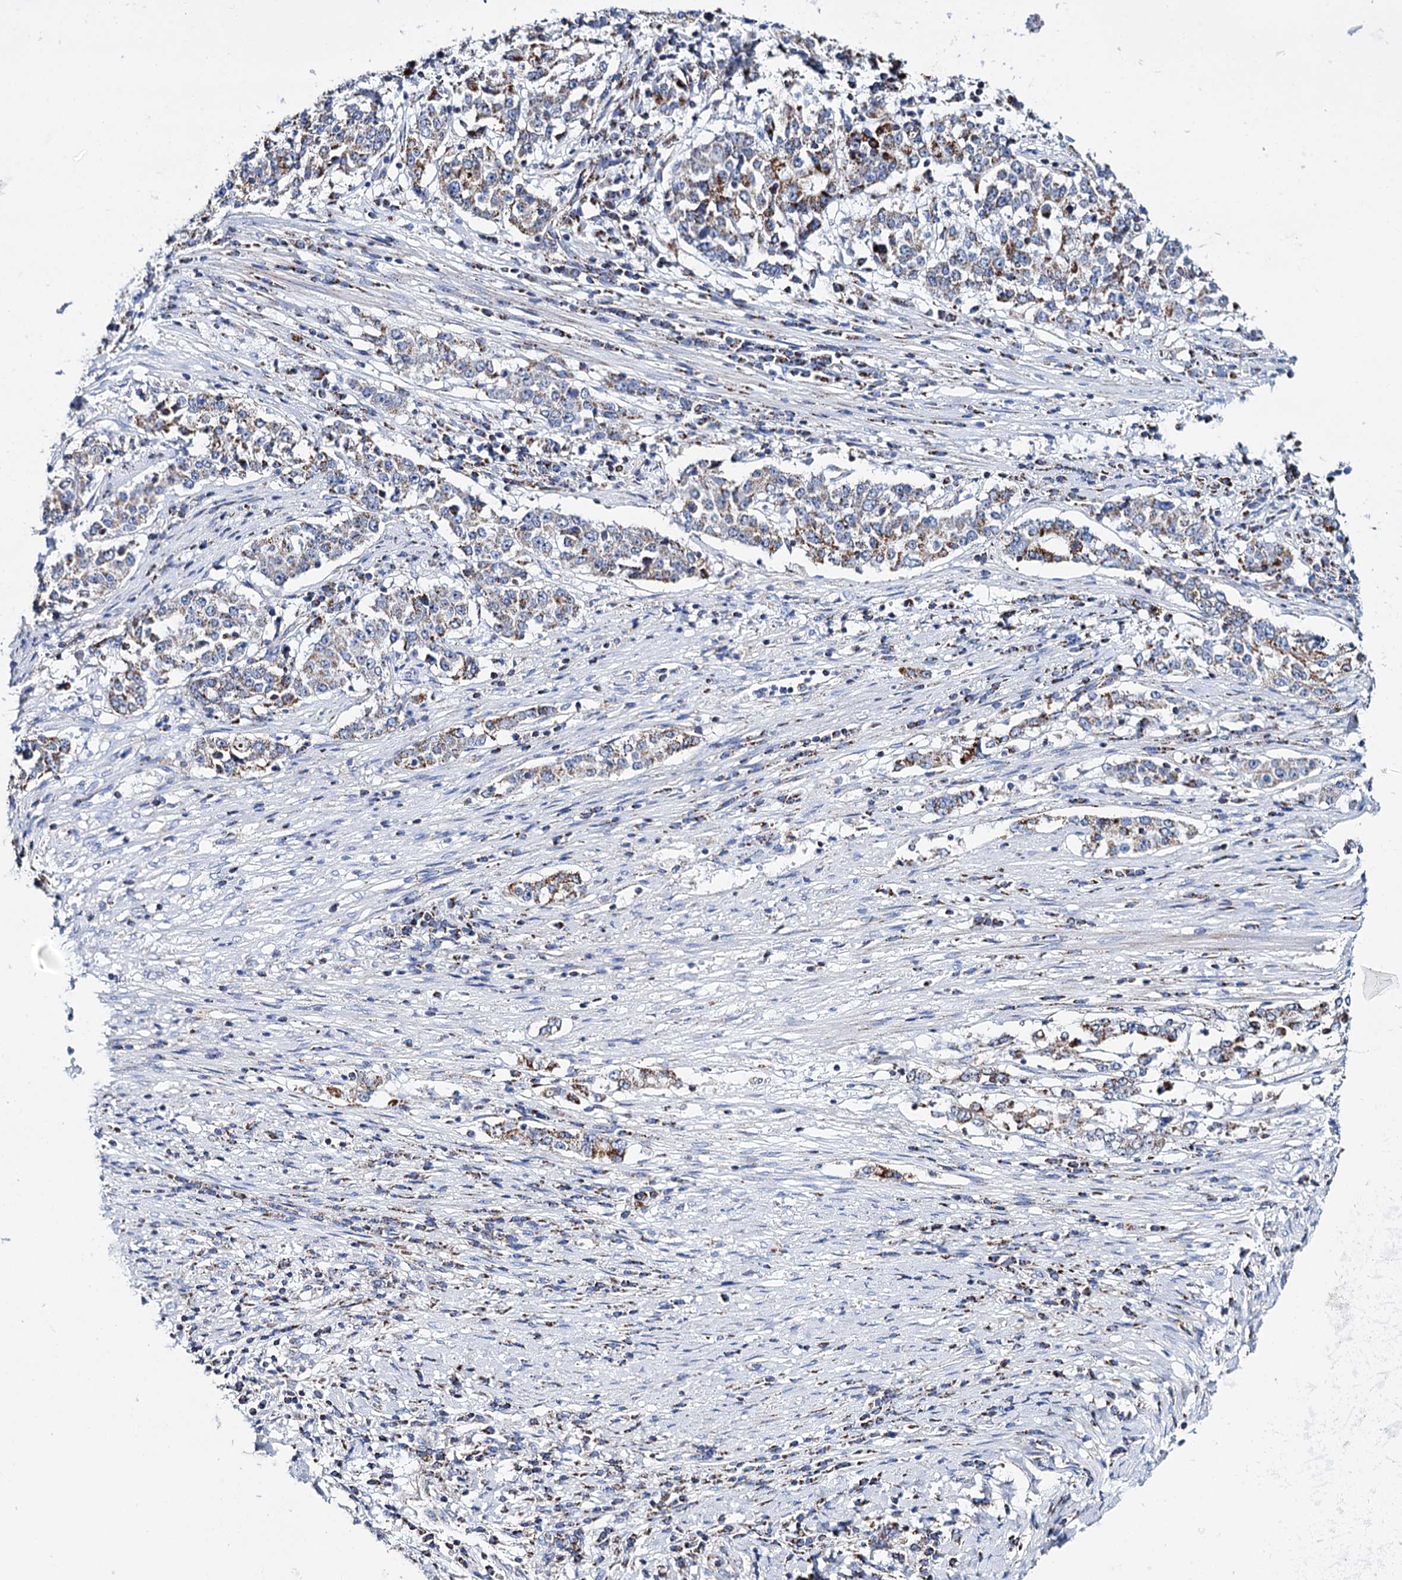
{"staining": {"intensity": "moderate", "quantity": "25%-75%", "location": "cytoplasmic/membranous"}, "tissue": "stomach cancer", "cell_type": "Tumor cells", "image_type": "cancer", "snomed": [{"axis": "morphology", "description": "Adenocarcinoma, NOS"}, {"axis": "topography", "description": "Stomach"}], "caption": "IHC staining of adenocarcinoma (stomach), which shows medium levels of moderate cytoplasmic/membranous expression in about 25%-75% of tumor cells indicating moderate cytoplasmic/membranous protein expression. The staining was performed using DAB (3,3'-diaminobenzidine) (brown) for protein detection and nuclei were counterstained in hematoxylin (blue).", "gene": "UBASH3B", "patient": {"sex": "male", "age": 59}}